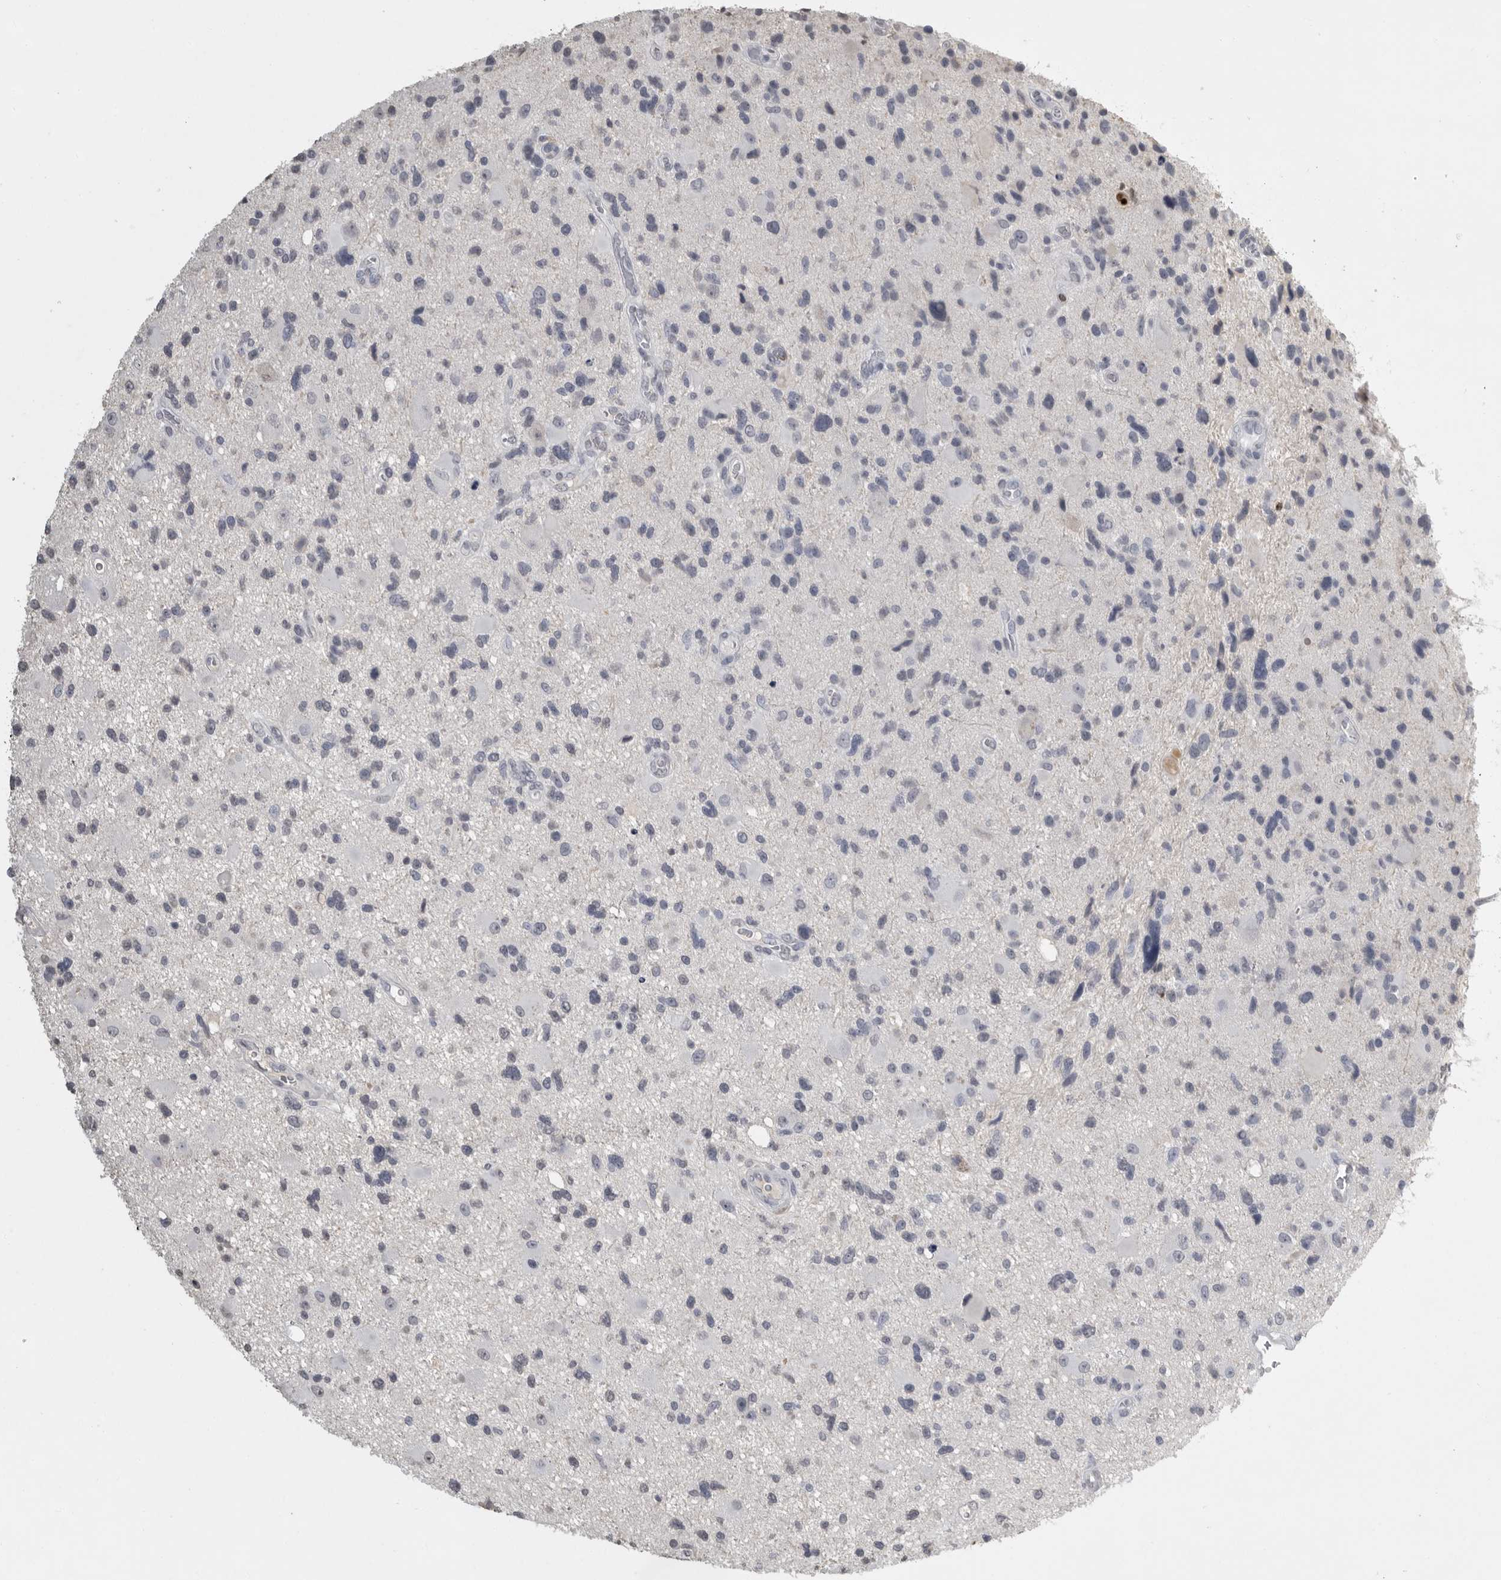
{"staining": {"intensity": "negative", "quantity": "none", "location": "none"}, "tissue": "glioma", "cell_type": "Tumor cells", "image_type": "cancer", "snomed": [{"axis": "morphology", "description": "Glioma, malignant, High grade"}, {"axis": "topography", "description": "Brain"}], "caption": "Tumor cells show no significant staining in malignant glioma (high-grade).", "gene": "GNLY", "patient": {"sex": "male", "age": 33}}